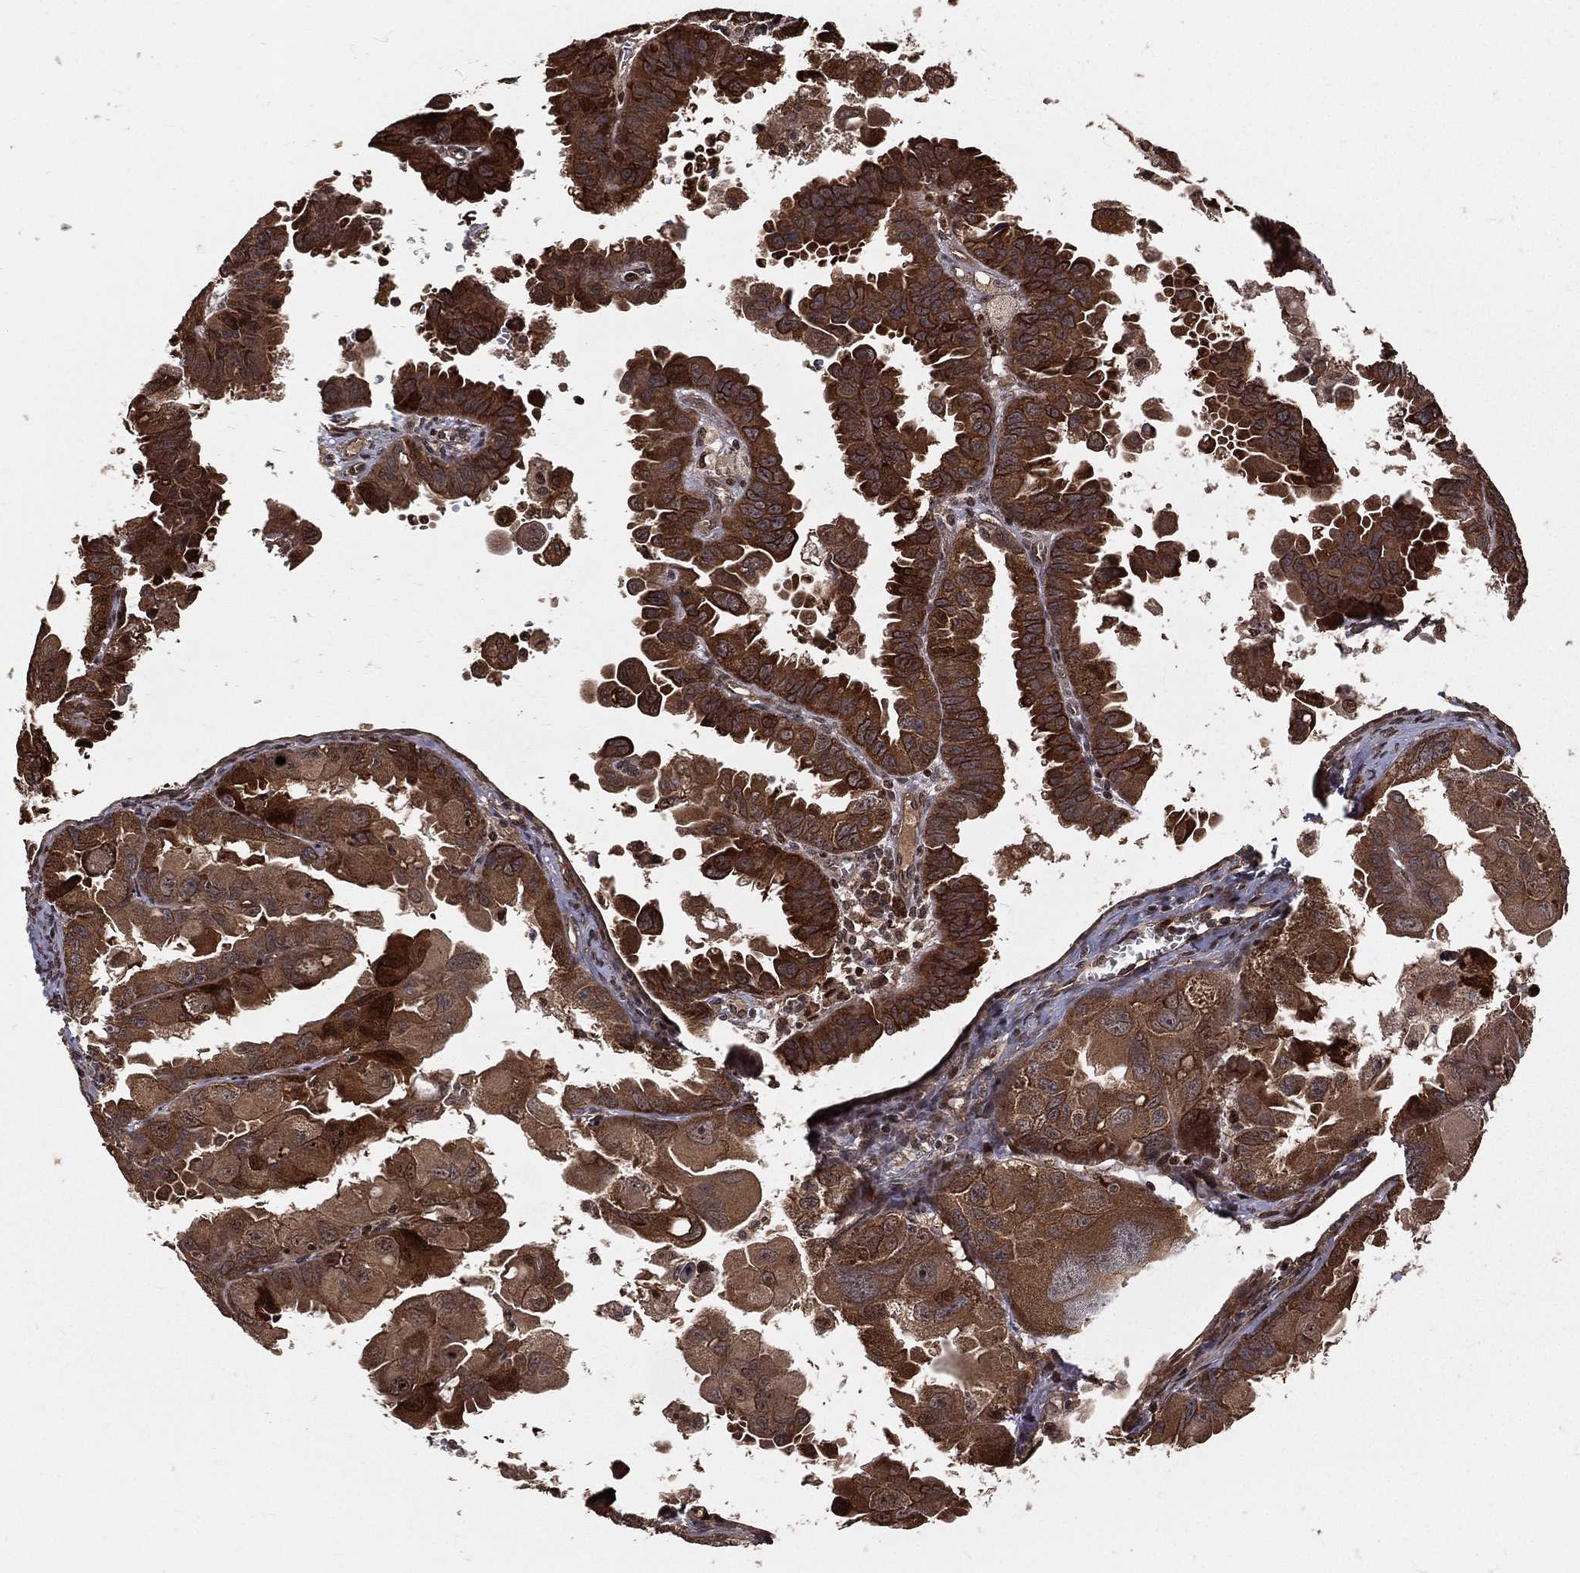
{"staining": {"intensity": "strong", "quantity": ">75%", "location": "cytoplasmic/membranous"}, "tissue": "ovarian cancer", "cell_type": "Tumor cells", "image_type": "cancer", "snomed": [{"axis": "morphology", "description": "Carcinoma, endometroid"}, {"axis": "topography", "description": "Ovary"}], "caption": "A micrograph showing strong cytoplasmic/membranous staining in approximately >75% of tumor cells in endometroid carcinoma (ovarian), as visualized by brown immunohistochemical staining.", "gene": "MAPK1", "patient": {"sex": "female", "age": 85}}